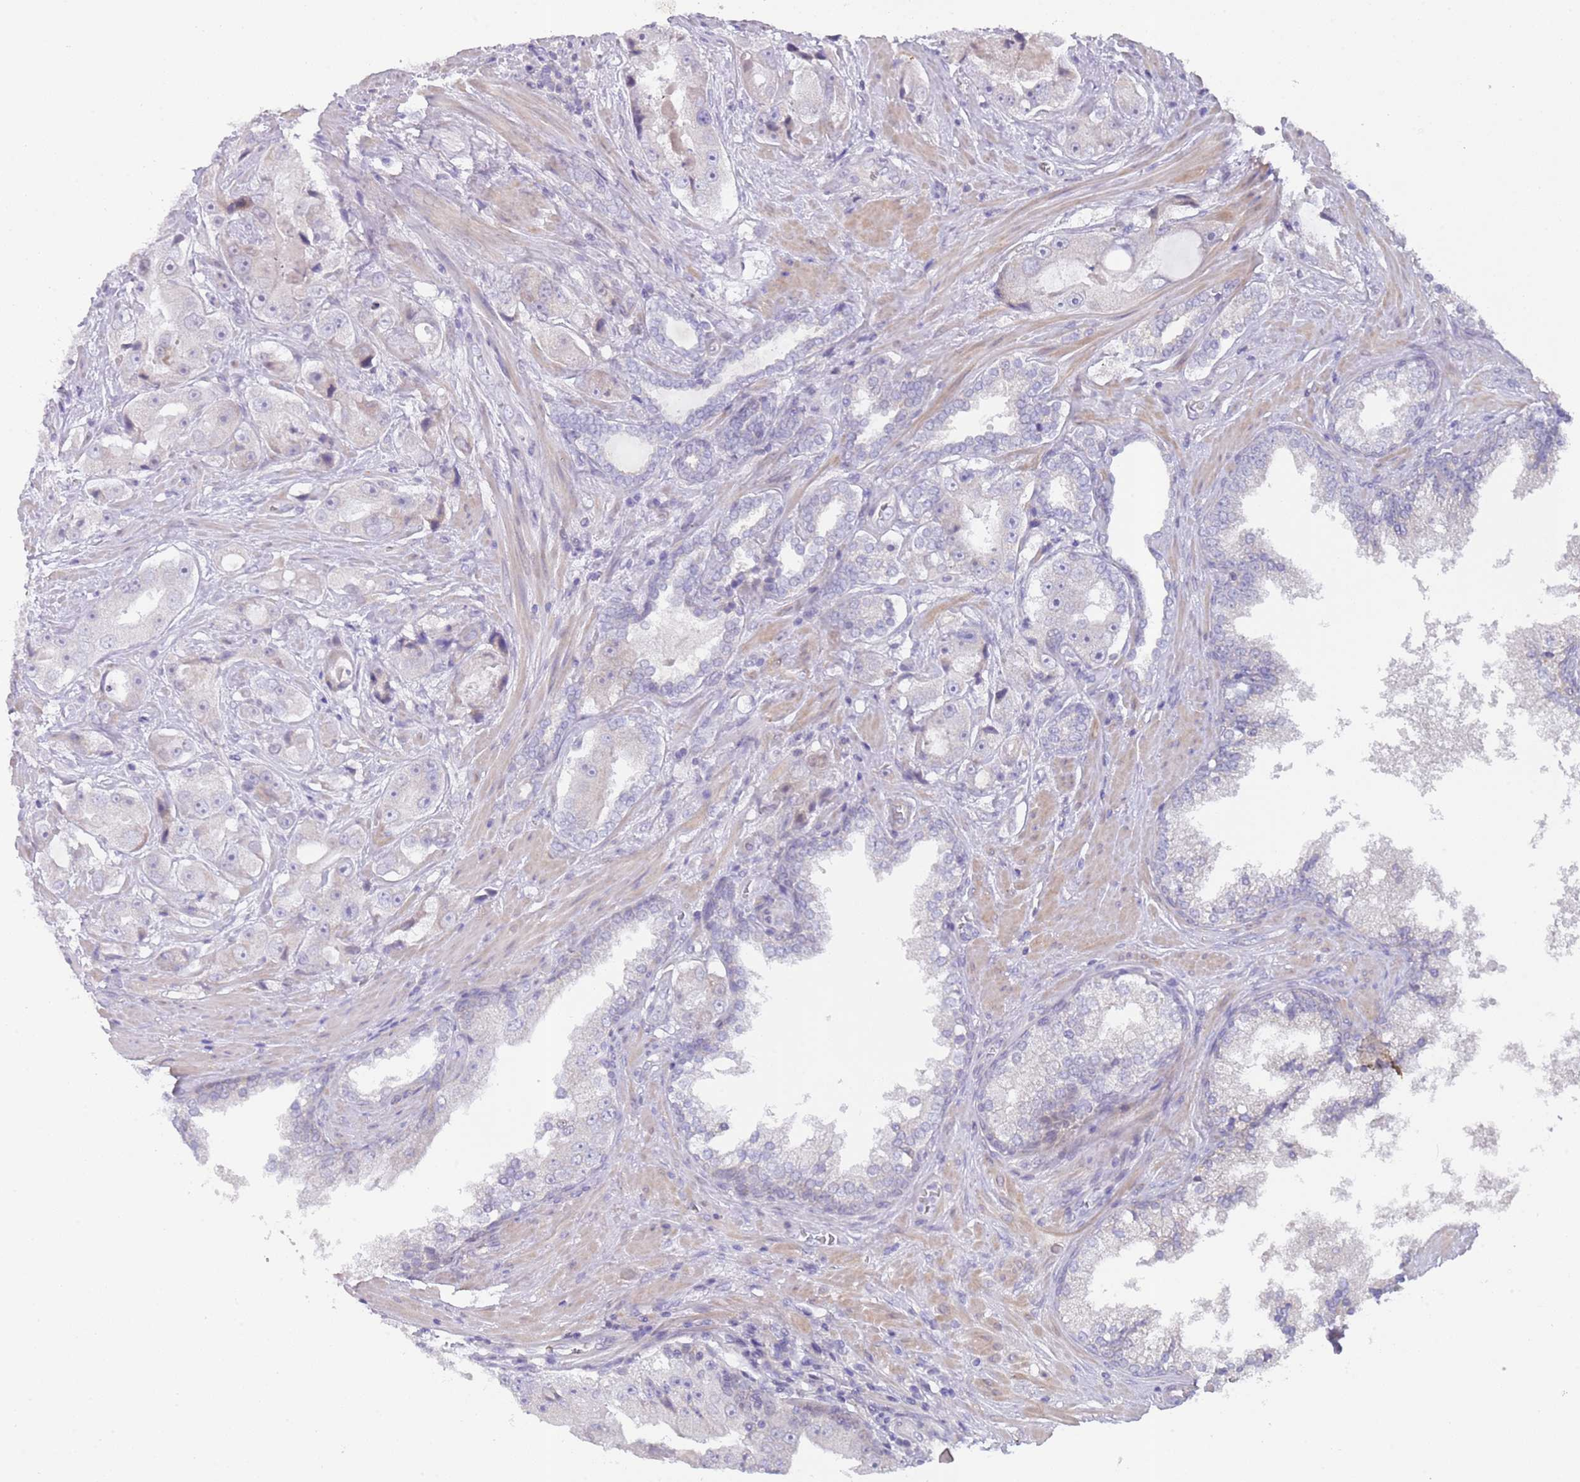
{"staining": {"intensity": "negative", "quantity": "none", "location": "none"}, "tissue": "prostate cancer", "cell_type": "Tumor cells", "image_type": "cancer", "snomed": [{"axis": "morphology", "description": "Adenocarcinoma, High grade"}, {"axis": "topography", "description": "Prostate"}], "caption": "The IHC histopathology image has no significant positivity in tumor cells of prostate cancer tissue.", "gene": "PRAC1", "patient": {"sex": "male", "age": 73}}